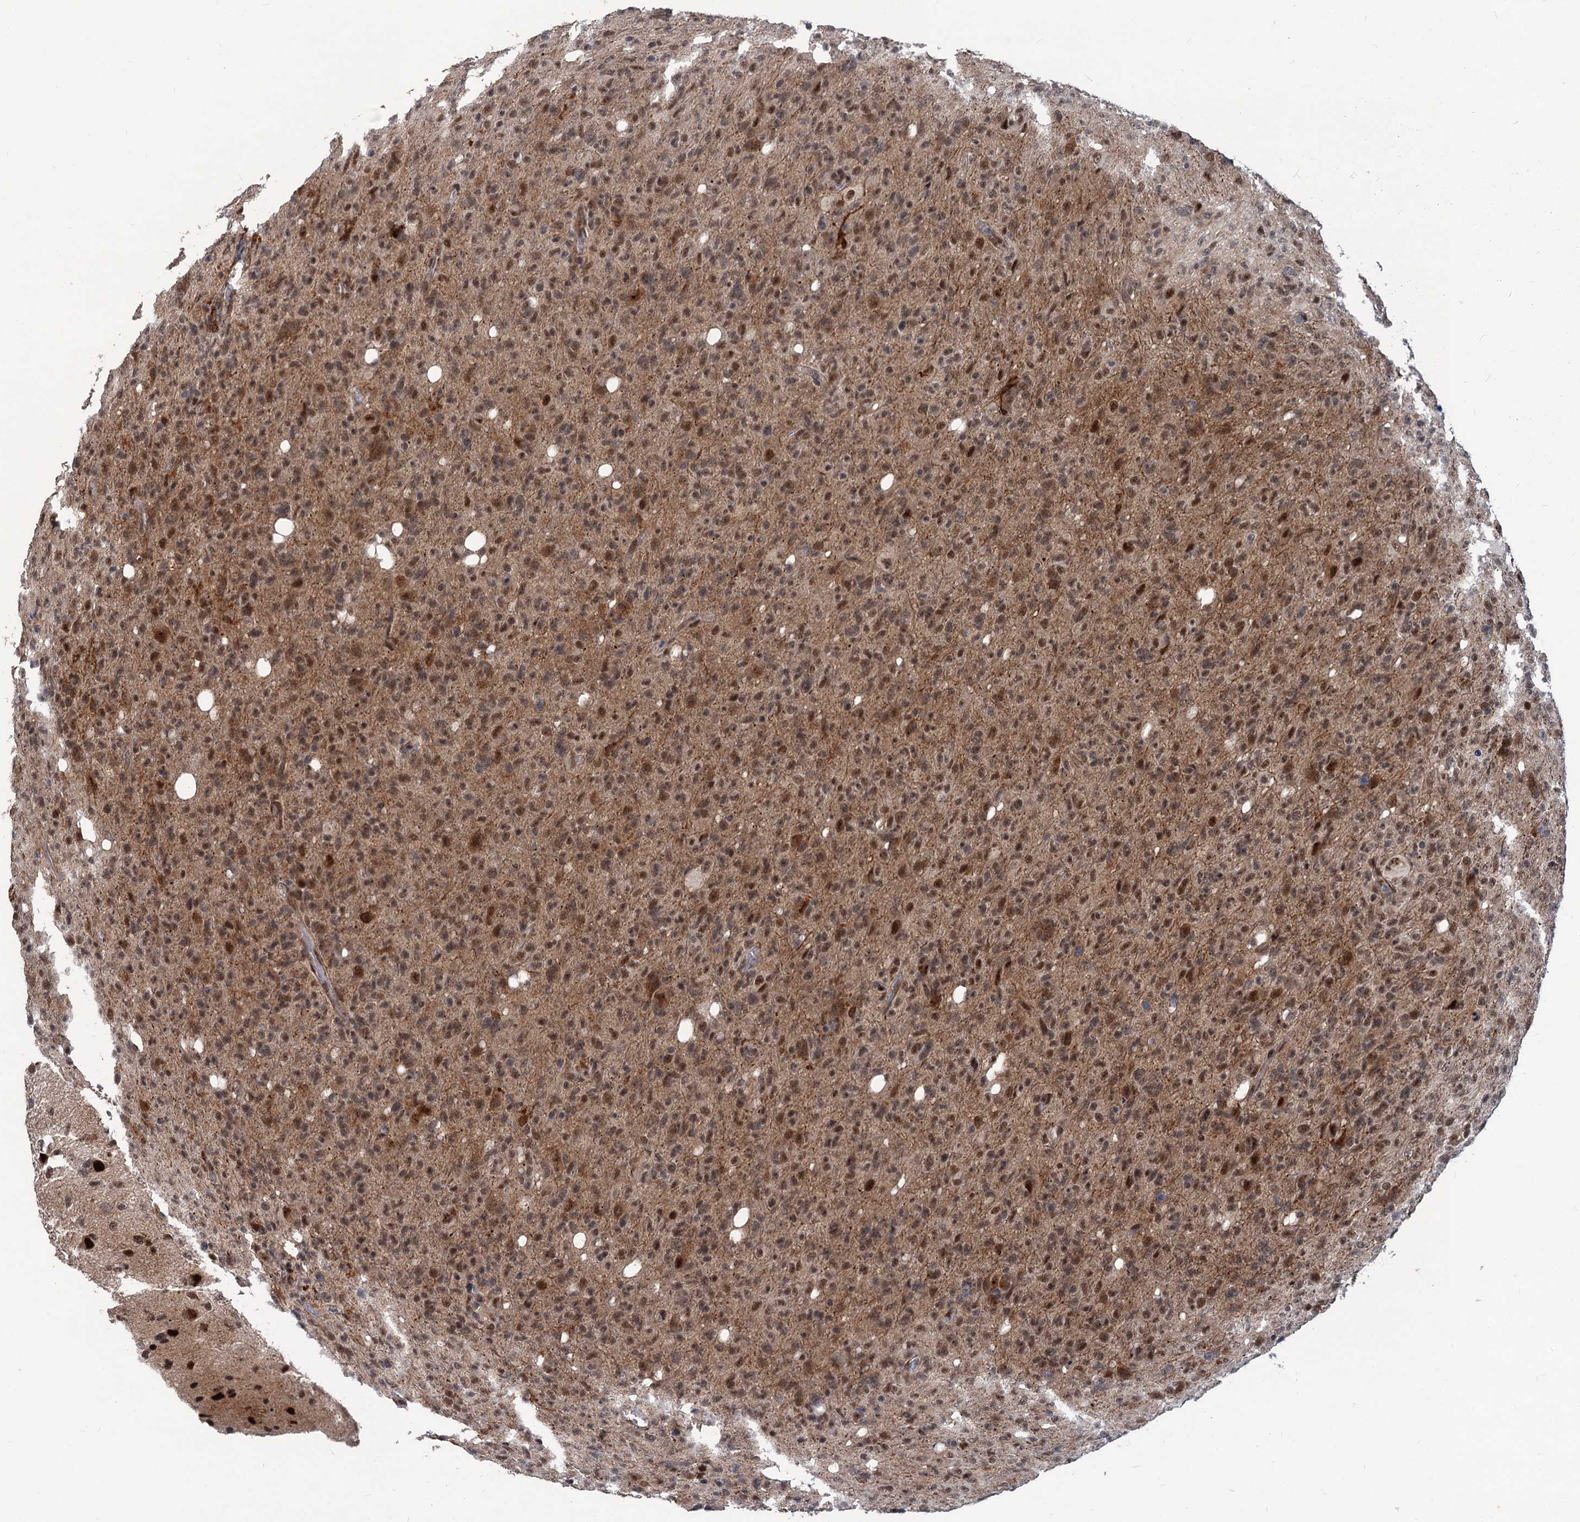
{"staining": {"intensity": "moderate", "quantity": "25%-75%", "location": "nuclear"}, "tissue": "glioma", "cell_type": "Tumor cells", "image_type": "cancer", "snomed": [{"axis": "morphology", "description": "Glioma, malignant, High grade"}, {"axis": "topography", "description": "Brain"}], "caption": "This is an image of IHC staining of glioma, which shows moderate expression in the nuclear of tumor cells.", "gene": "PHF8", "patient": {"sex": "female", "age": 57}}